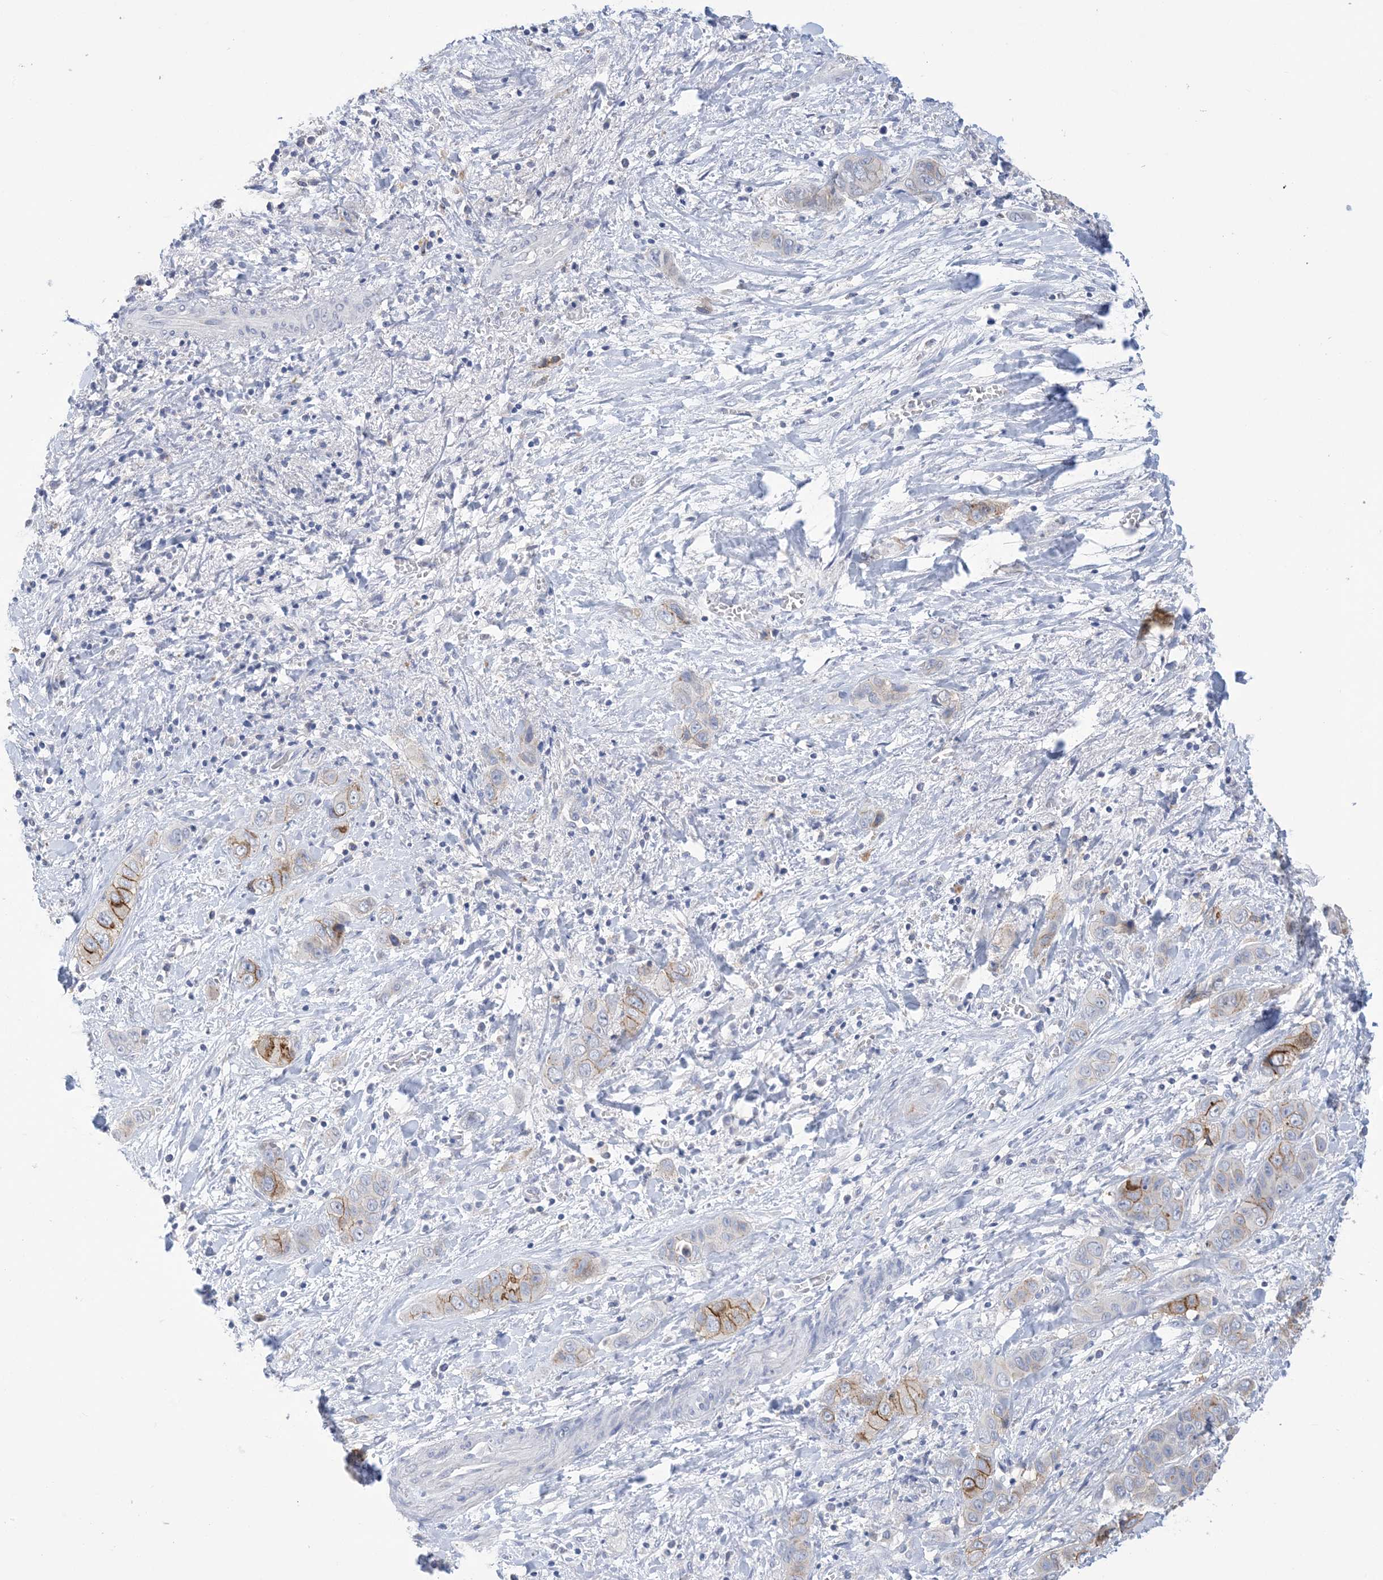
{"staining": {"intensity": "moderate", "quantity": "<25%", "location": "cytoplasmic/membranous"}, "tissue": "liver cancer", "cell_type": "Tumor cells", "image_type": "cancer", "snomed": [{"axis": "morphology", "description": "Cholangiocarcinoma"}, {"axis": "topography", "description": "Liver"}], "caption": "Cholangiocarcinoma (liver) stained with a protein marker displays moderate staining in tumor cells.", "gene": "DSC3", "patient": {"sex": "female", "age": 52}}